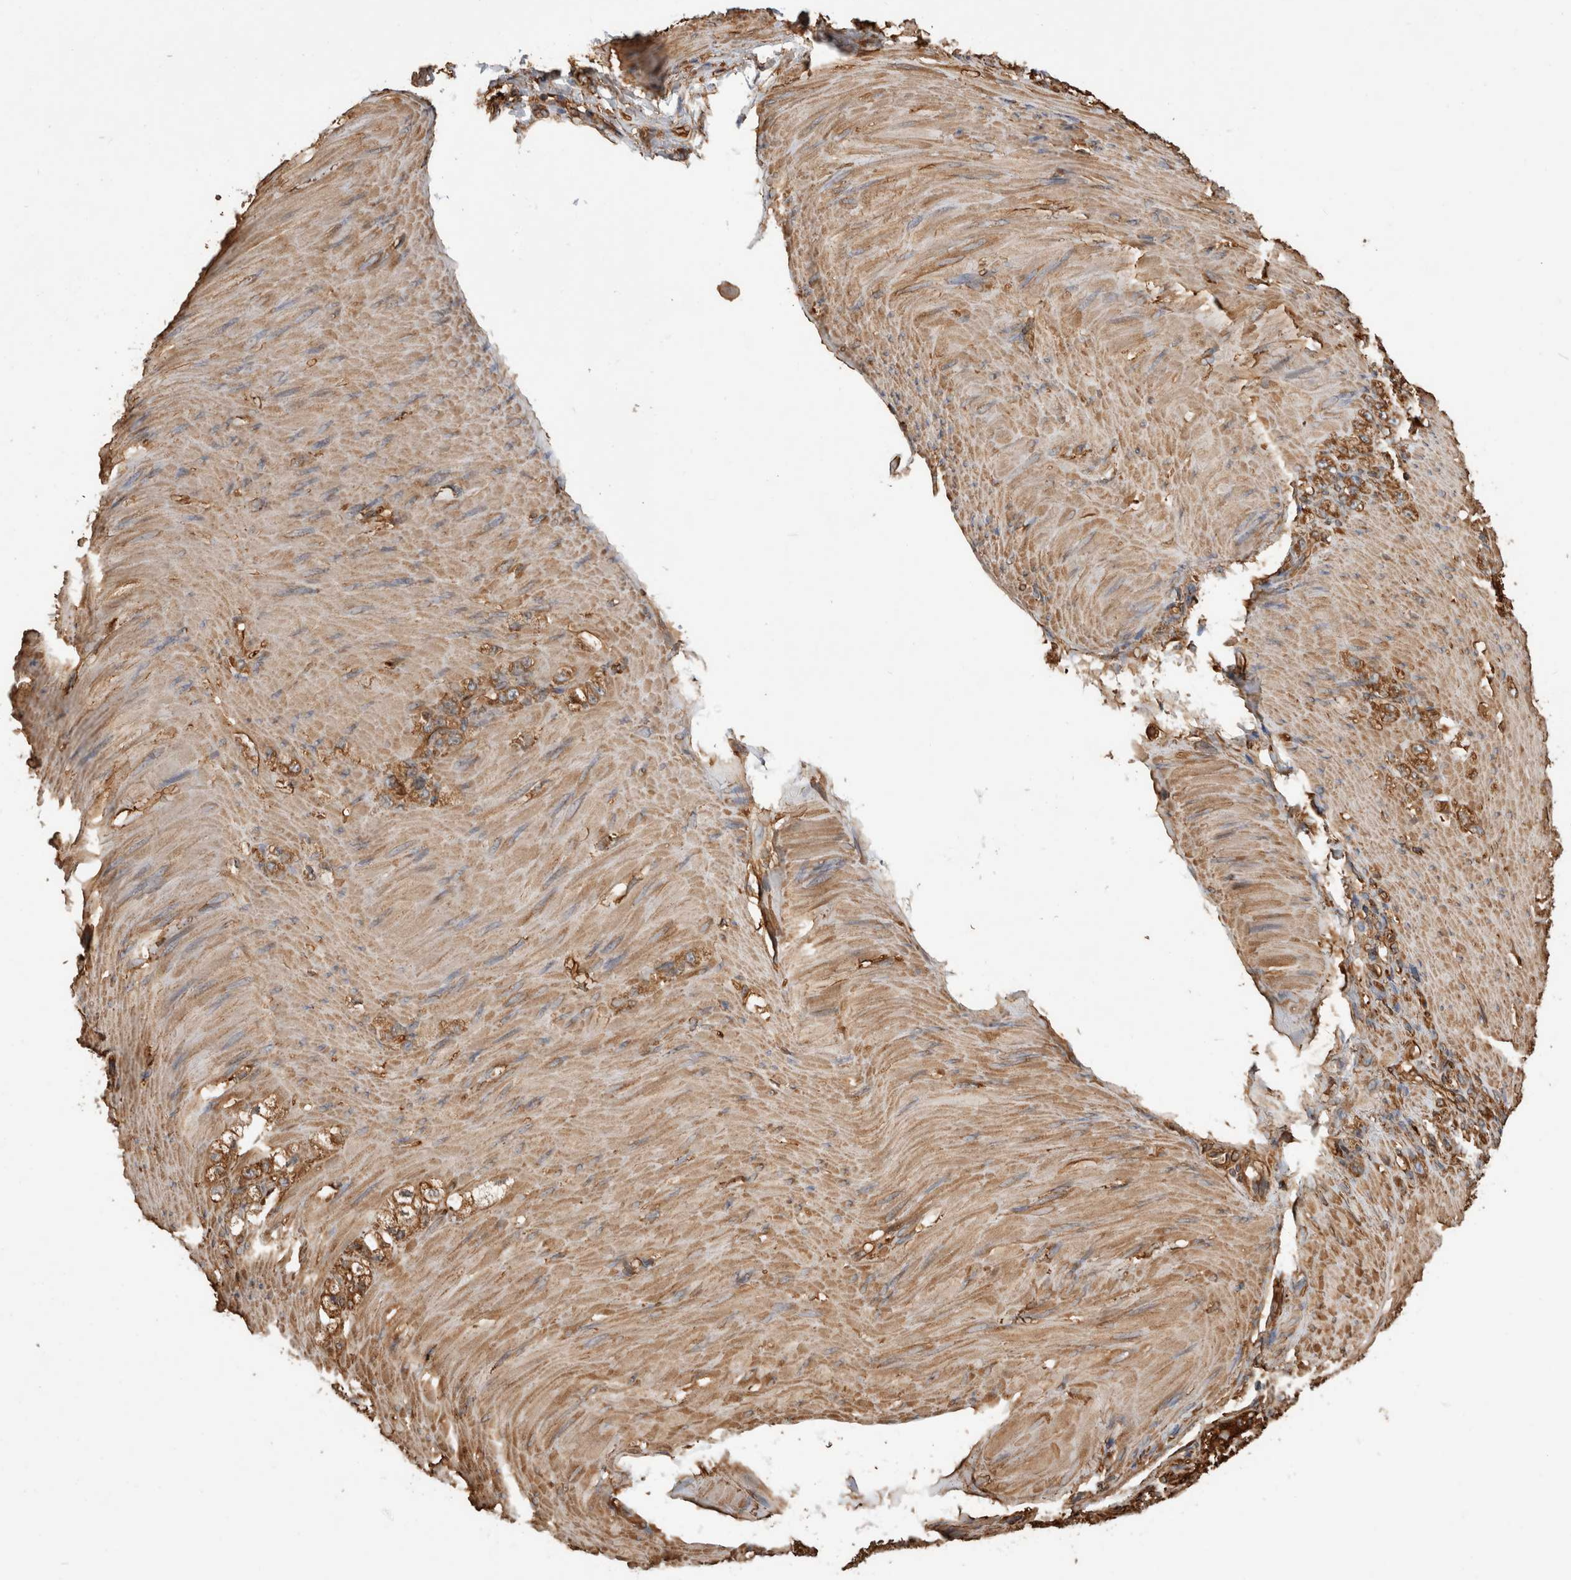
{"staining": {"intensity": "moderate", "quantity": ">75%", "location": "cytoplasmic/membranous"}, "tissue": "stomach cancer", "cell_type": "Tumor cells", "image_type": "cancer", "snomed": [{"axis": "morphology", "description": "Normal tissue, NOS"}, {"axis": "morphology", "description": "Adenocarcinoma, NOS"}, {"axis": "topography", "description": "Stomach"}], "caption": "Brown immunohistochemical staining in stomach cancer (adenocarcinoma) reveals moderate cytoplasmic/membranous staining in about >75% of tumor cells.", "gene": "ZNF397", "patient": {"sex": "male", "age": 82}}